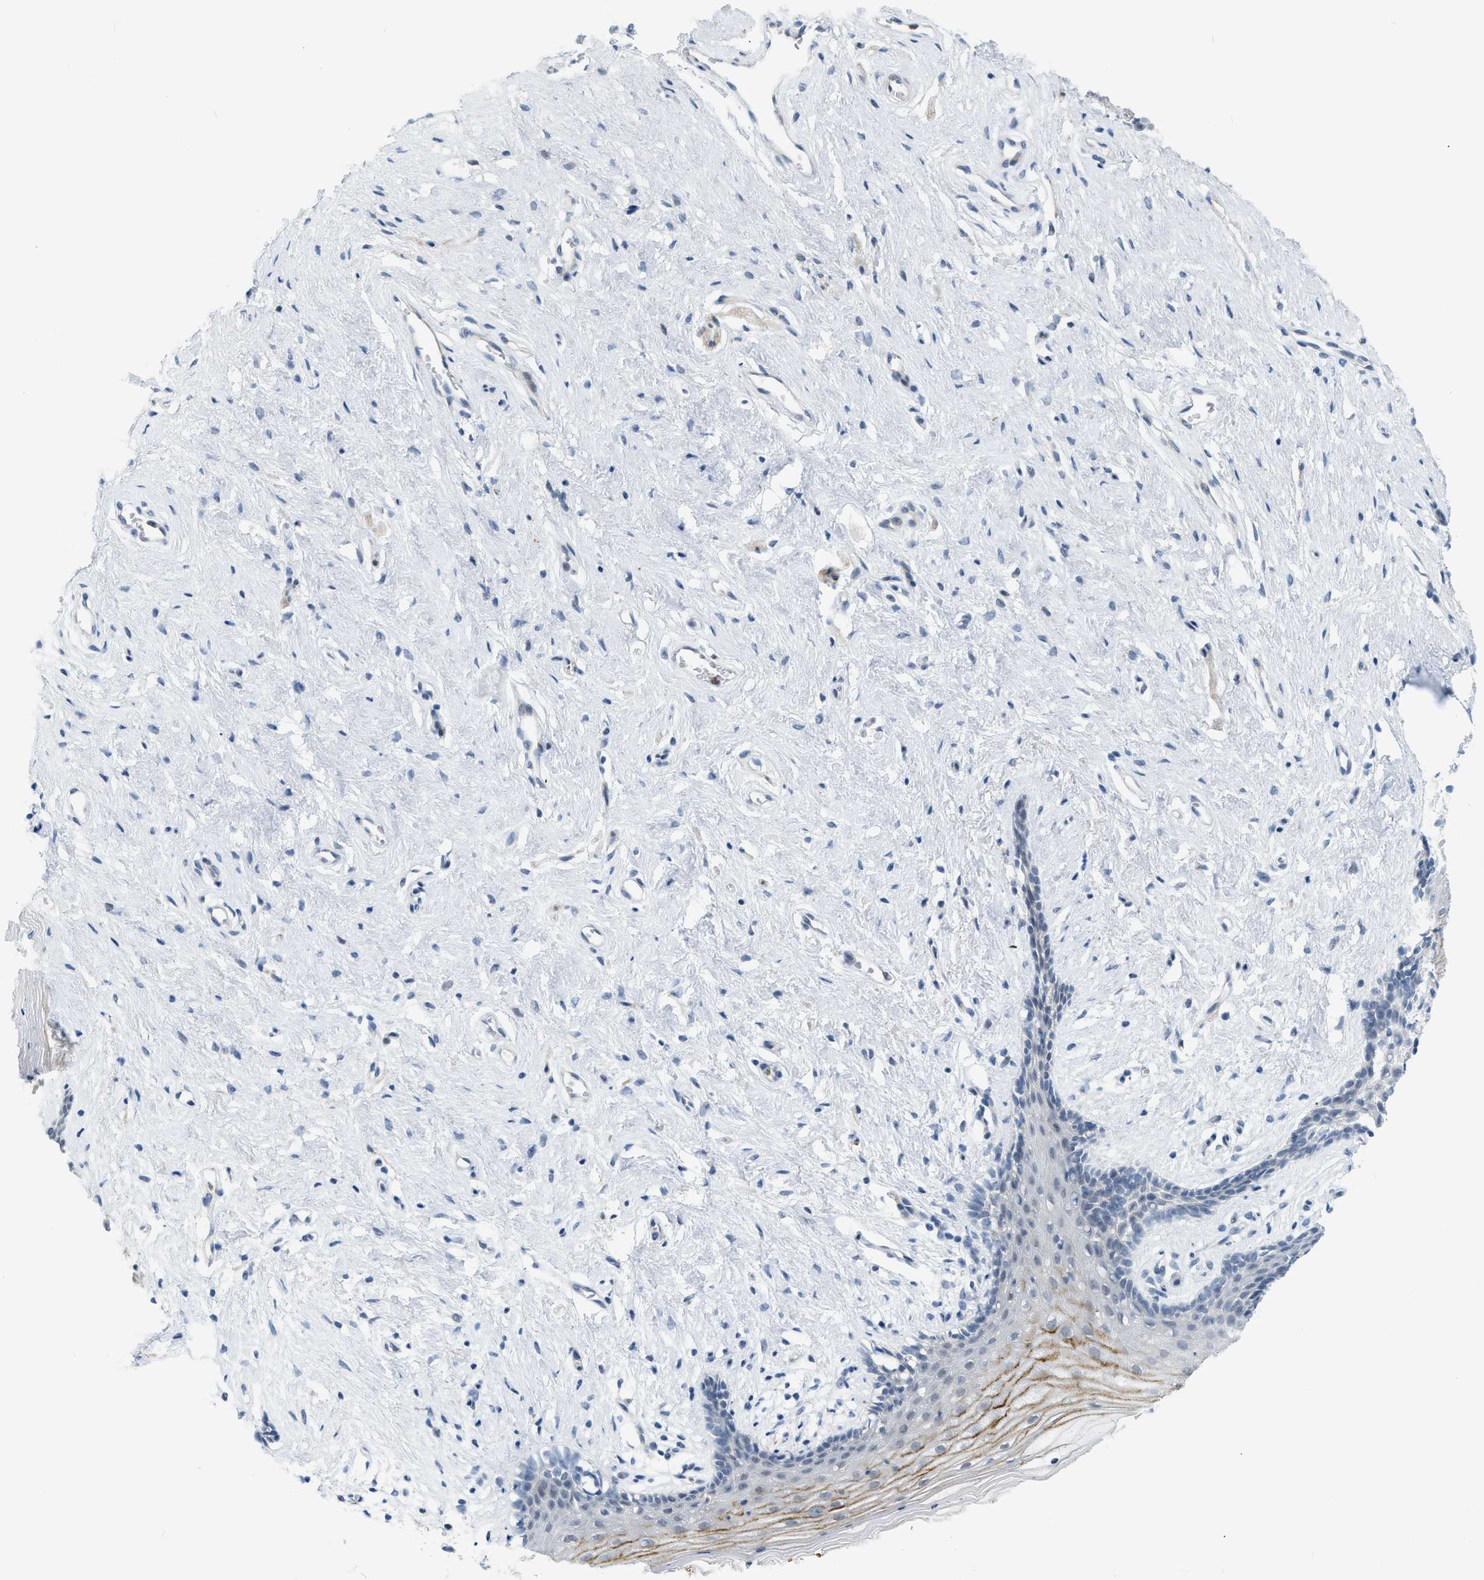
{"staining": {"intensity": "moderate", "quantity": "<25%", "location": "cytoplasmic/membranous"}, "tissue": "vagina", "cell_type": "Squamous epithelial cells", "image_type": "normal", "snomed": [{"axis": "morphology", "description": "Normal tissue, NOS"}, {"axis": "topography", "description": "Vagina"}], "caption": "Human vagina stained for a protein (brown) reveals moderate cytoplasmic/membranous positive positivity in about <25% of squamous epithelial cells.", "gene": "ZNF408", "patient": {"sex": "female", "age": 44}}